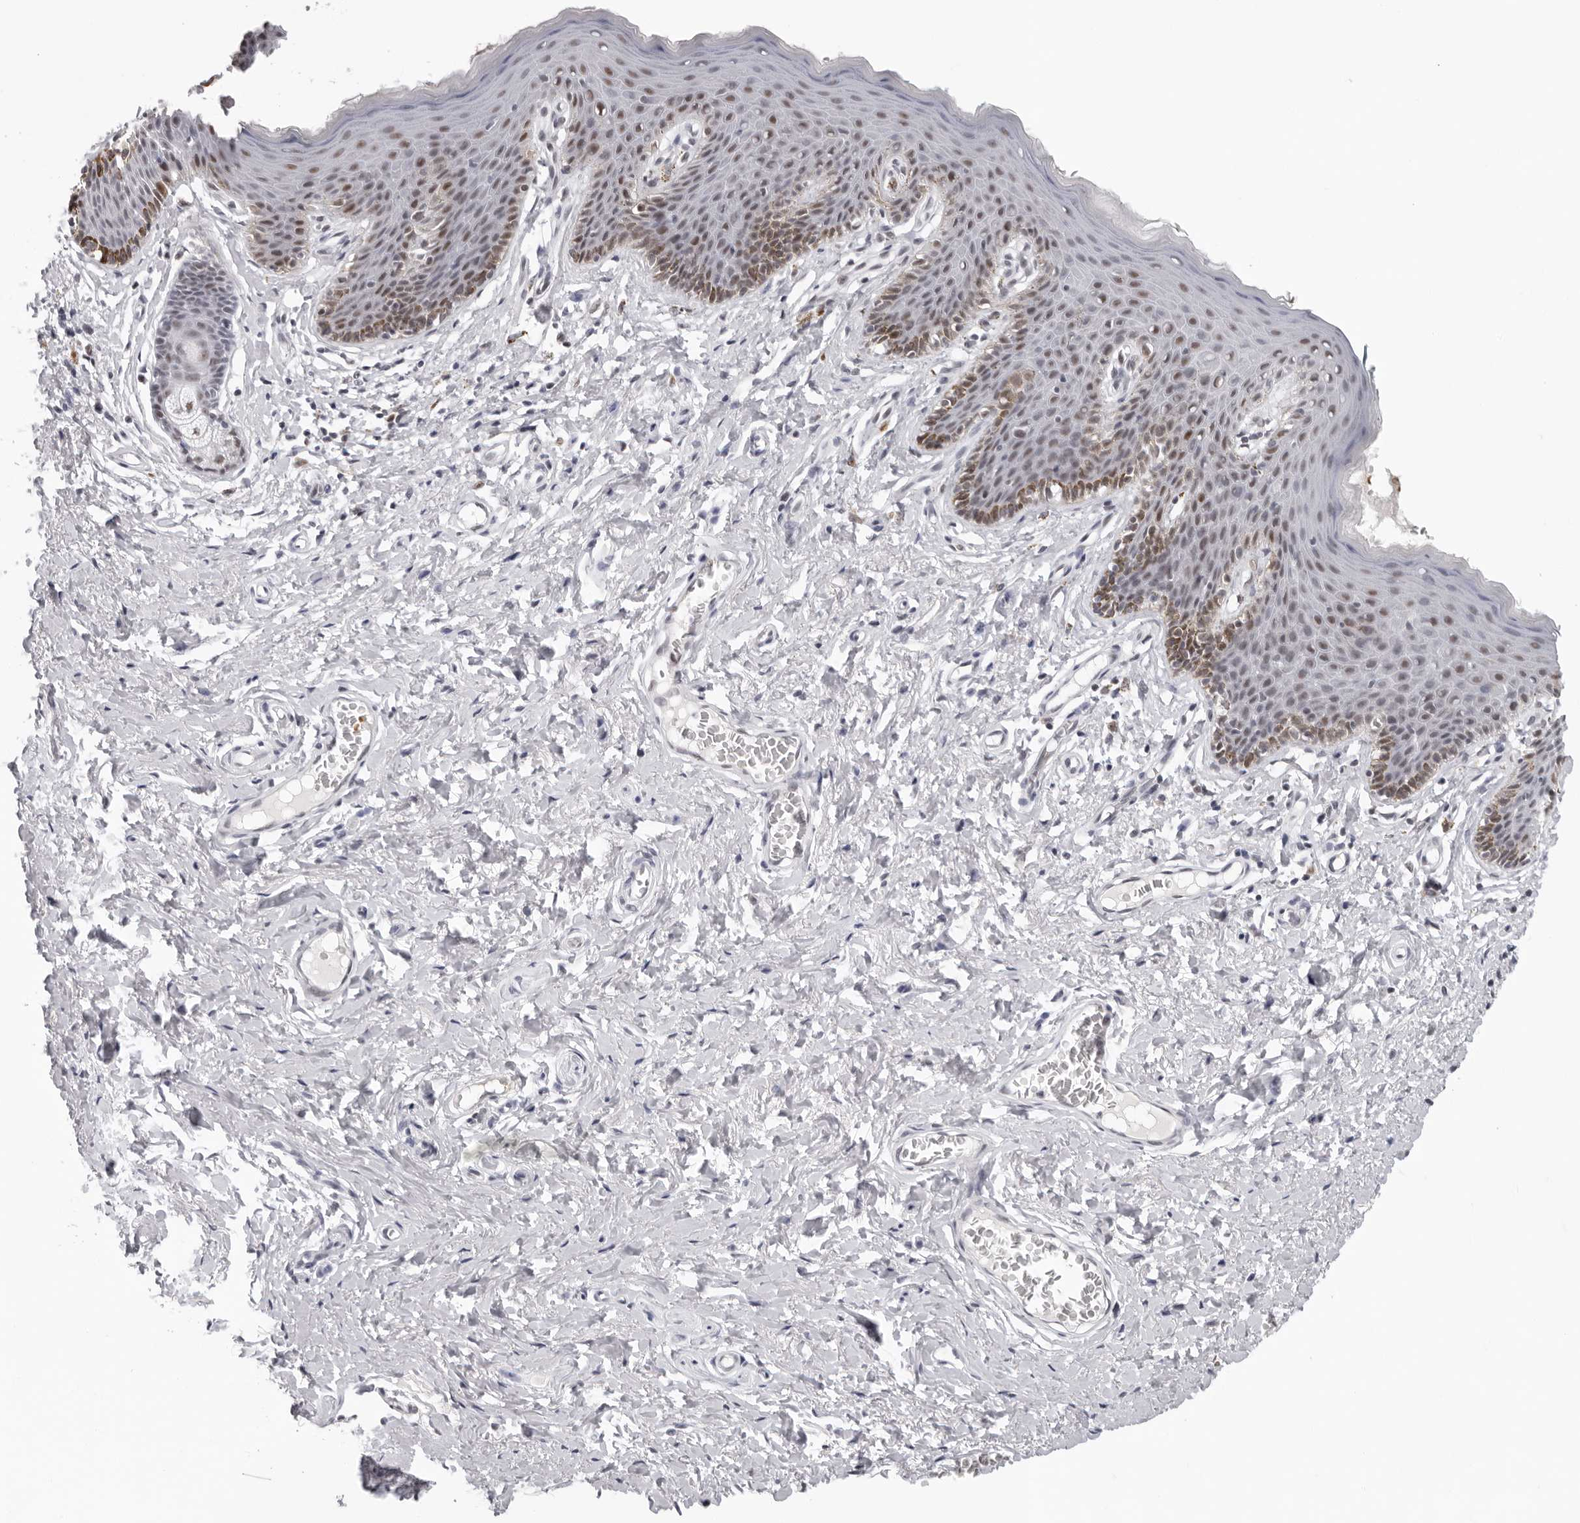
{"staining": {"intensity": "moderate", "quantity": ">75%", "location": "cytoplasmic/membranous,nuclear"}, "tissue": "skin", "cell_type": "Epidermal cells", "image_type": "normal", "snomed": [{"axis": "morphology", "description": "Normal tissue, NOS"}, {"axis": "topography", "description": "Vulva"}], "caption": "An immunohistochemistry micrograph of normal tissue is shown. Protein staining in brown labels moderate cytoplasmic/membranous,nuclear positivity in skin within epidermal cells. Immunohistochemistry stains the protein in brown and the nuclei are stained blue.", "gene": "USP1", "patient": {"sex": "female", "age": 66}}